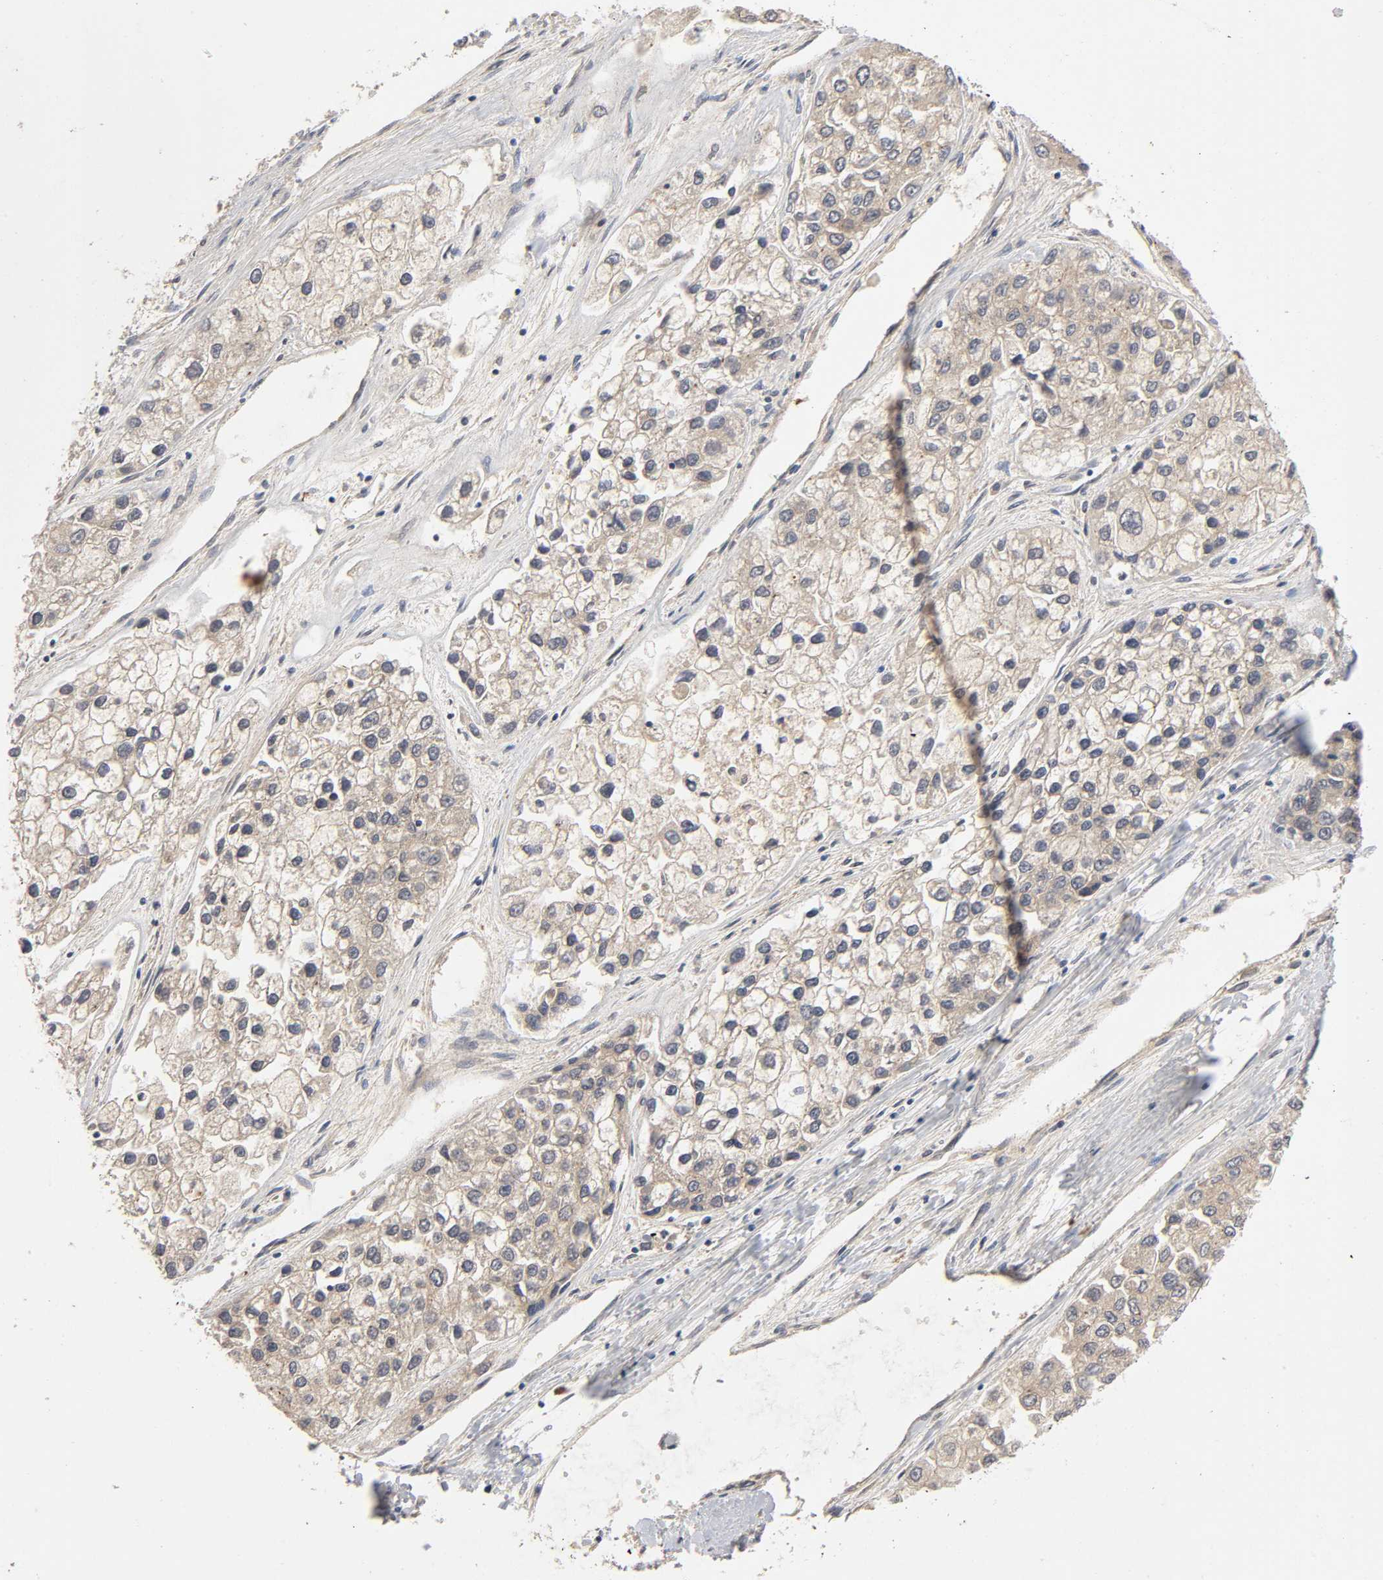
{"staining": {"intensity": "weak", "quantity": ">75%", "location": "cytoplasmic/membranous"}, "tissue": "liver cancer", "cell_type": "Tumor cells", "image_type": "cancer", "snomed": [{"axis": "morphology", "description": "Carcinoma, Hepatocellular, NOS"}, {"axis": "topography", "description": "Liver"}], "caption": "Hepatocellular carcinoma (liver) tissue demonstrates weak cytoplasmic/membranous staining in approximately >75% of tumor cells, visualized by immunohistochemistry.", "gene": "CPB2", "patient": {"sex": "female", "age": 66}}